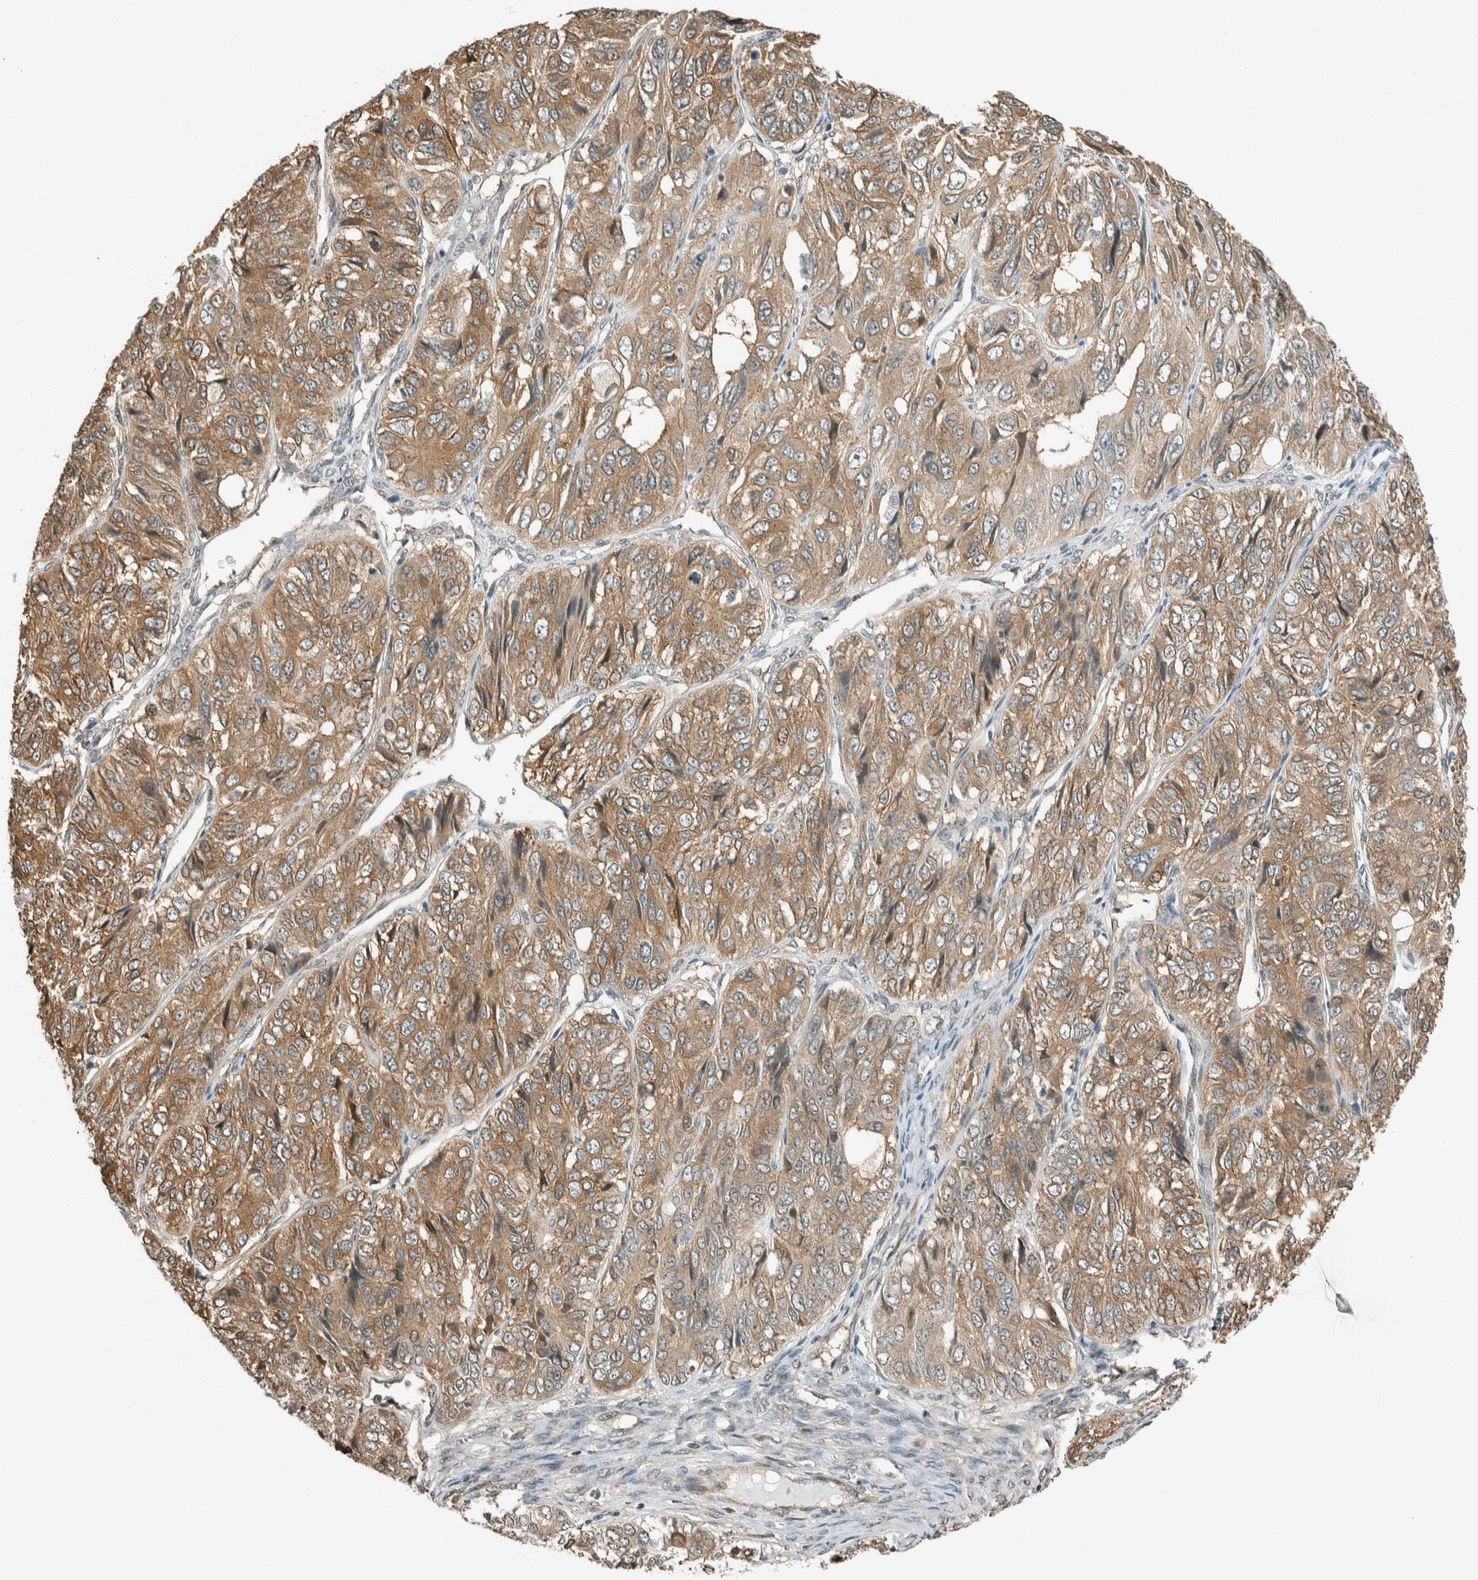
{"staining": {"intensity": "moderate", "quantity": ">75%", "location": "cytoplasmic/membranous"}, "tissue": "ovarian cancer", "cell_type": "Tumor cells", "image_type": "cancer", "snomed": [{"axis": "morphology", "description": "Carcinoma, endometroid"}, {"axis": "topography", "description": "Ovary"}], "caption": "IHC of human ovarian cancer (endometroid carcinoma) shows medium levels of moderate cytoplasmic/membranous positivity in about >75% of tumor cells.", "gene": "NIBAN2", "patient": {"sex": "female", "age": 51}}